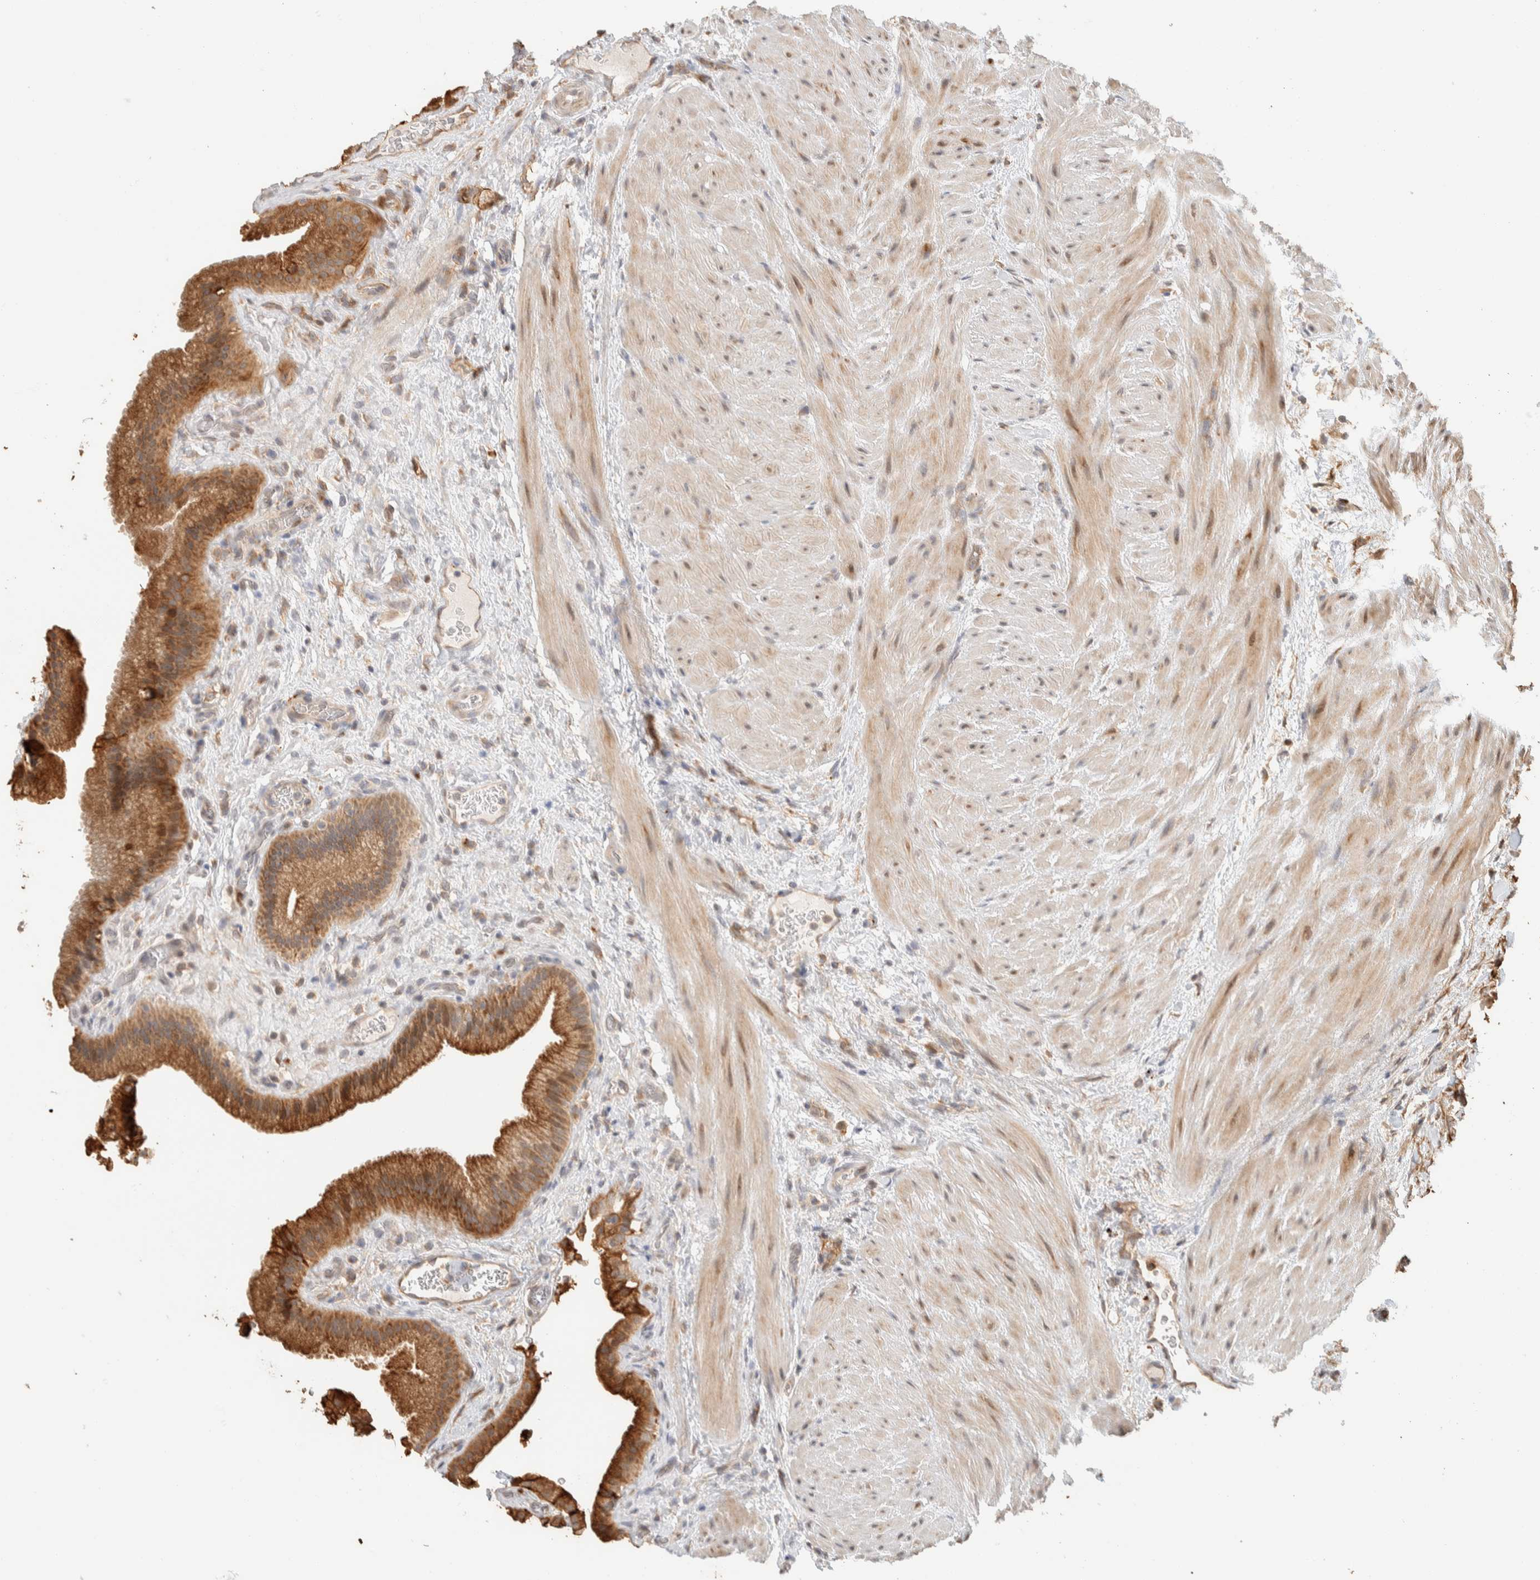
{"staining": {"intensity": "moderate", "quantity": ">75%", "location": "cytoplasmic/membranous"}, "tissue": "gallbladder", "cell_type": "Glandular cells", "image_type": "normal", "snomed": [{"axis": "morphology", "description": "Normal tissue, NOS"}, {"axis": "topography", "description": "Gallbladder"}], "caption": "Normal gallbladder shows moderate cytoplasmic/membranous staining in about >75% of glandular cells, visualized by immunohistochemistry.", "gene": "KIF9", "patient": {"sex": "male", "age": 49}}